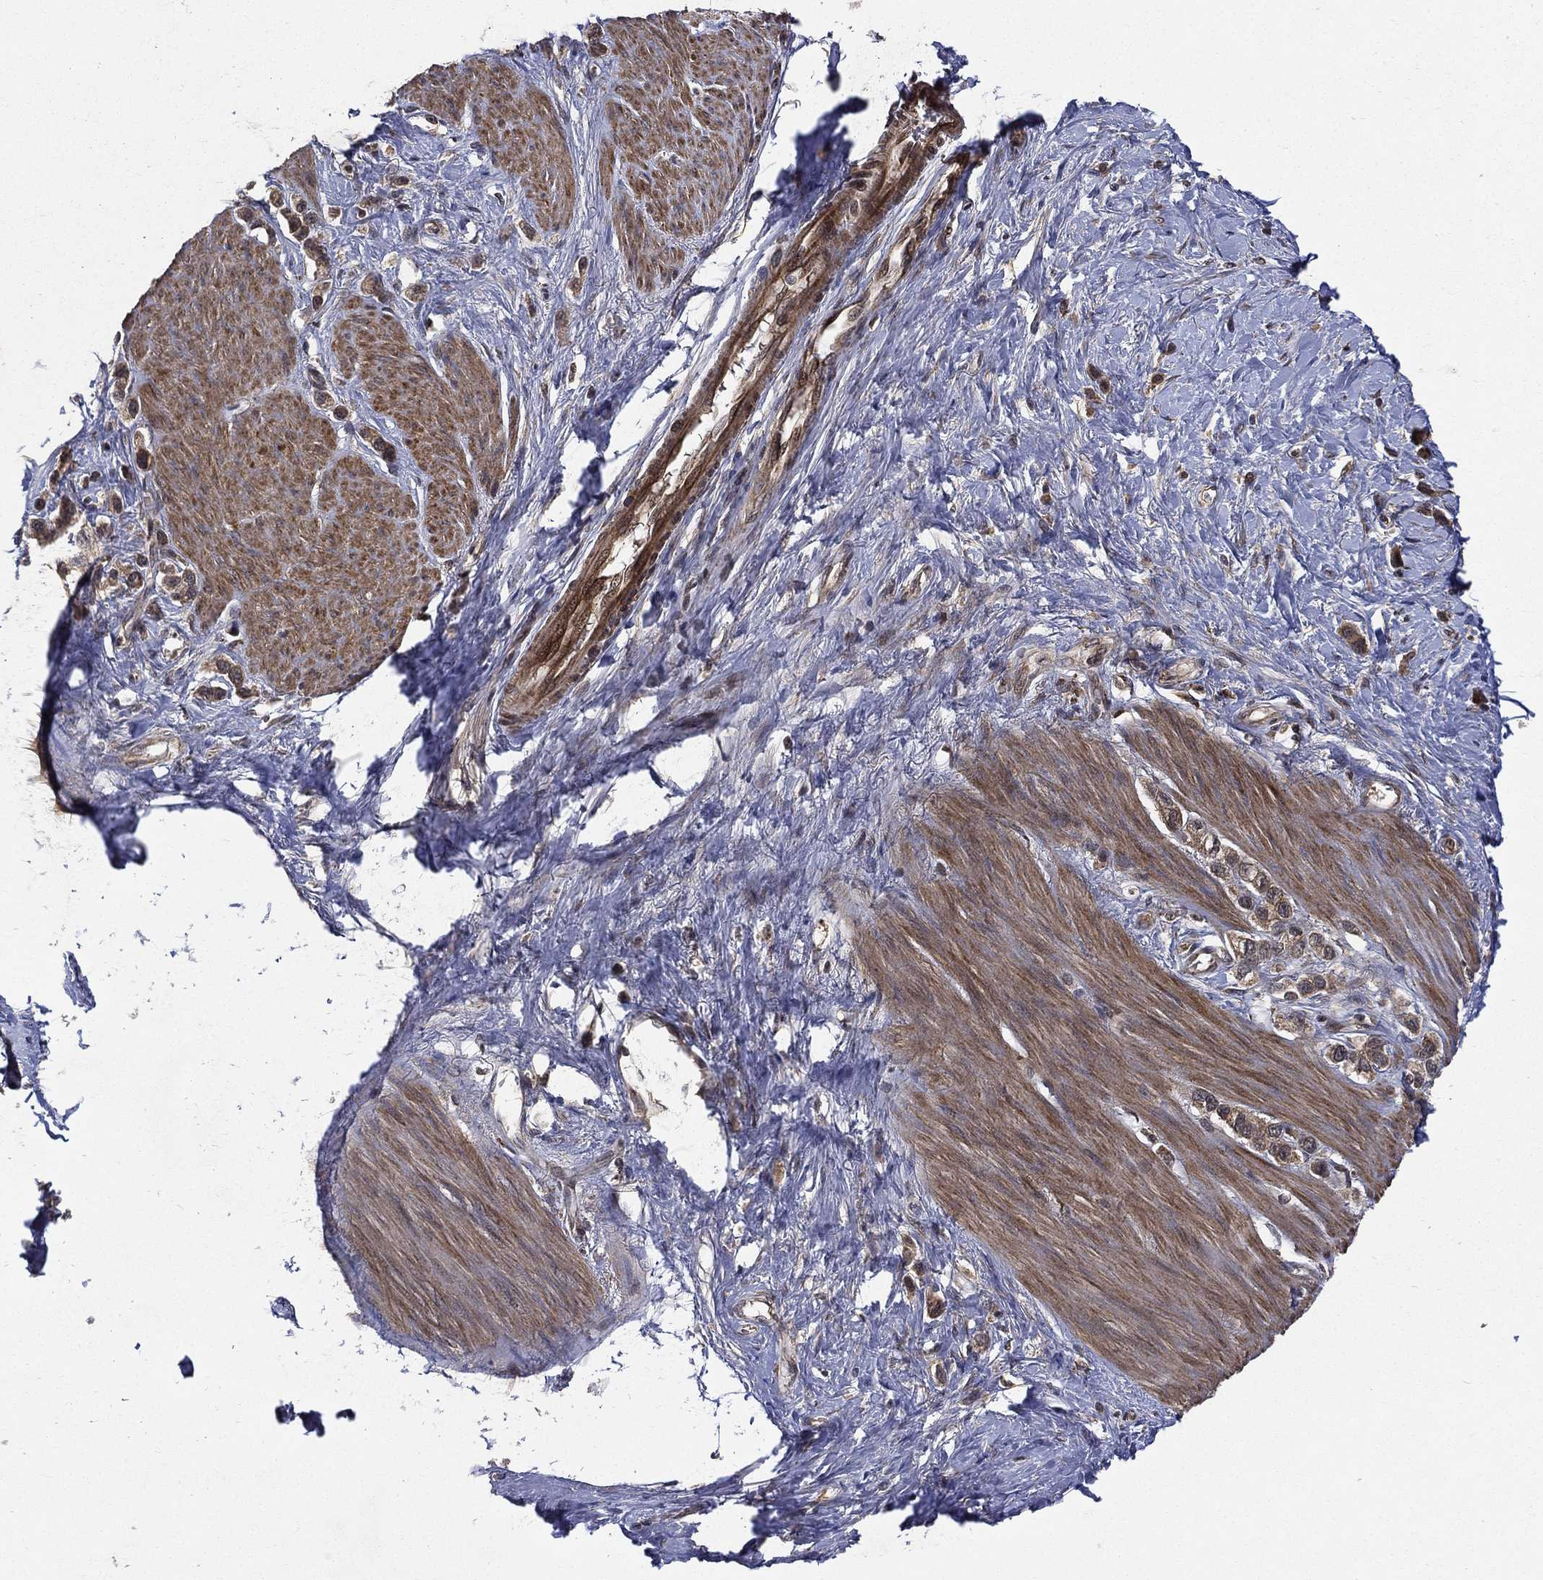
{"staining": {"intensity": "moderate", "quantity": "25%-75%", "location": "cytoplasmic/membranous"}, "tissue": "stomach cancer", "cell_type": "Tumor cells", "image_type": "cancer", "snomed": [{"axis": "morphology", "description": "Normal tissue, NOS"}, {"axis": "morphology", "description": "Adenocarcinoma, NOS"}, {"axis": "morphology", "description": "Adenocarcinoma, High grade"}, {"axis": "topography", "description": "Stomach, upper"}, {"axis": "topography", "description": "Stomach"}], "caption": "This histopathology image exhibits IHC staining of stomach cancer (adenocarcinoma), with medium moderate cytoplasmic/membranous staining in approximately 25%-75% of tumor cells.", "gene": "RAB11FIP4", "patient": {"sex": "female", "age": 65}}